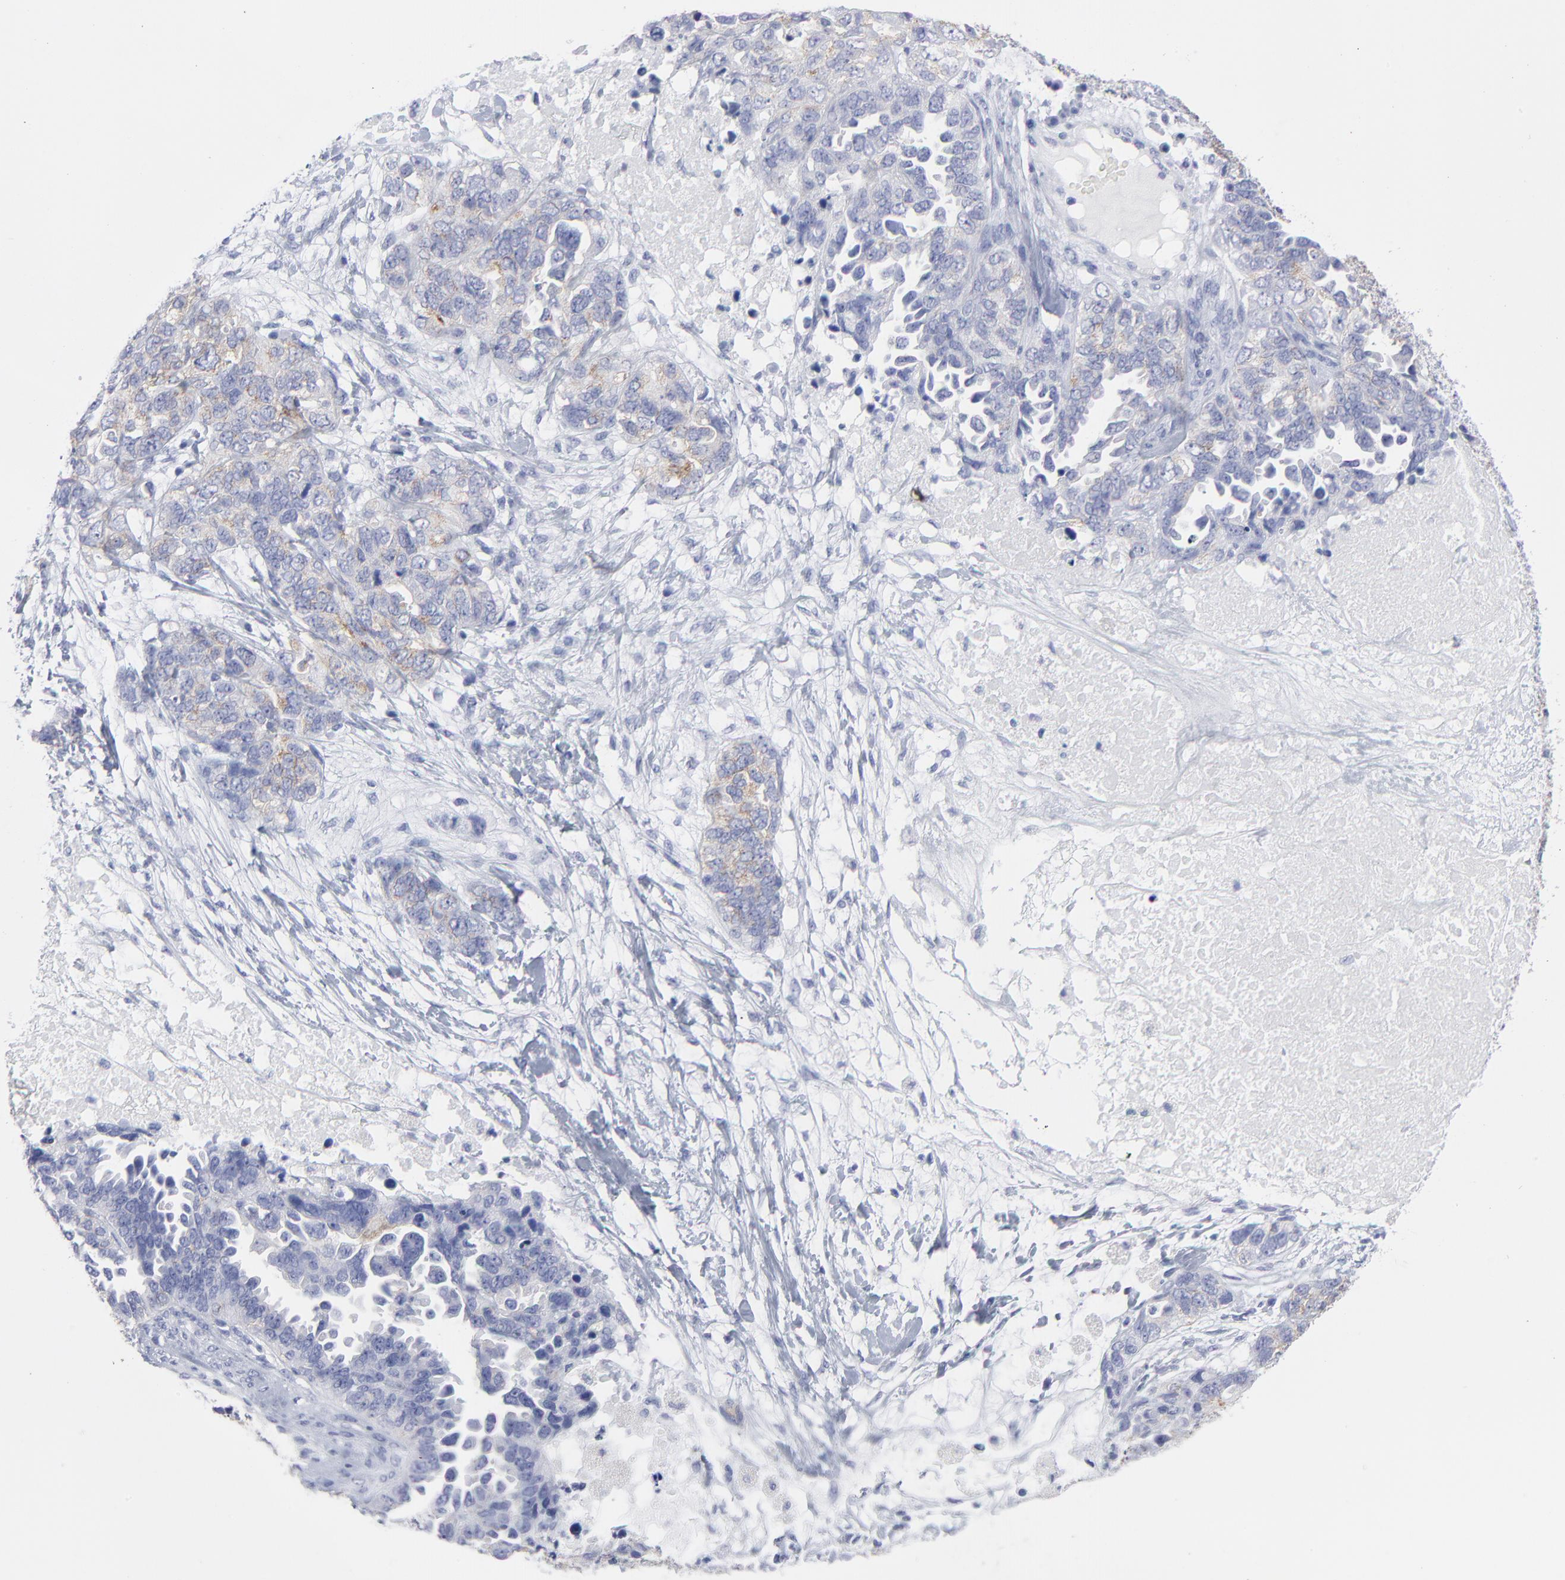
{"staining": {"intensity": "moderate", "quantity": "<25%", "location": "cytoplasmic/membranous"}, "tissue": "ovarian cancer", "cell_type": "Tumor cells", "image_type": "cancer", "snomed": [{"axis": "morphology", "description": "Cystadenocarcinoma, serous, NOS"}, {"axis": "topography", "description": "Ovary"}], "caption": "This micrograph demonstrates immunohistochemistry (IHC) staining of ovarian serous cystadenocarcinoma, with low moderate cytoplasmic/membranous expression in about <25% of tumor cells.", "gene": "CNTN3", "patient": {"sex": "female", "age": 82}}